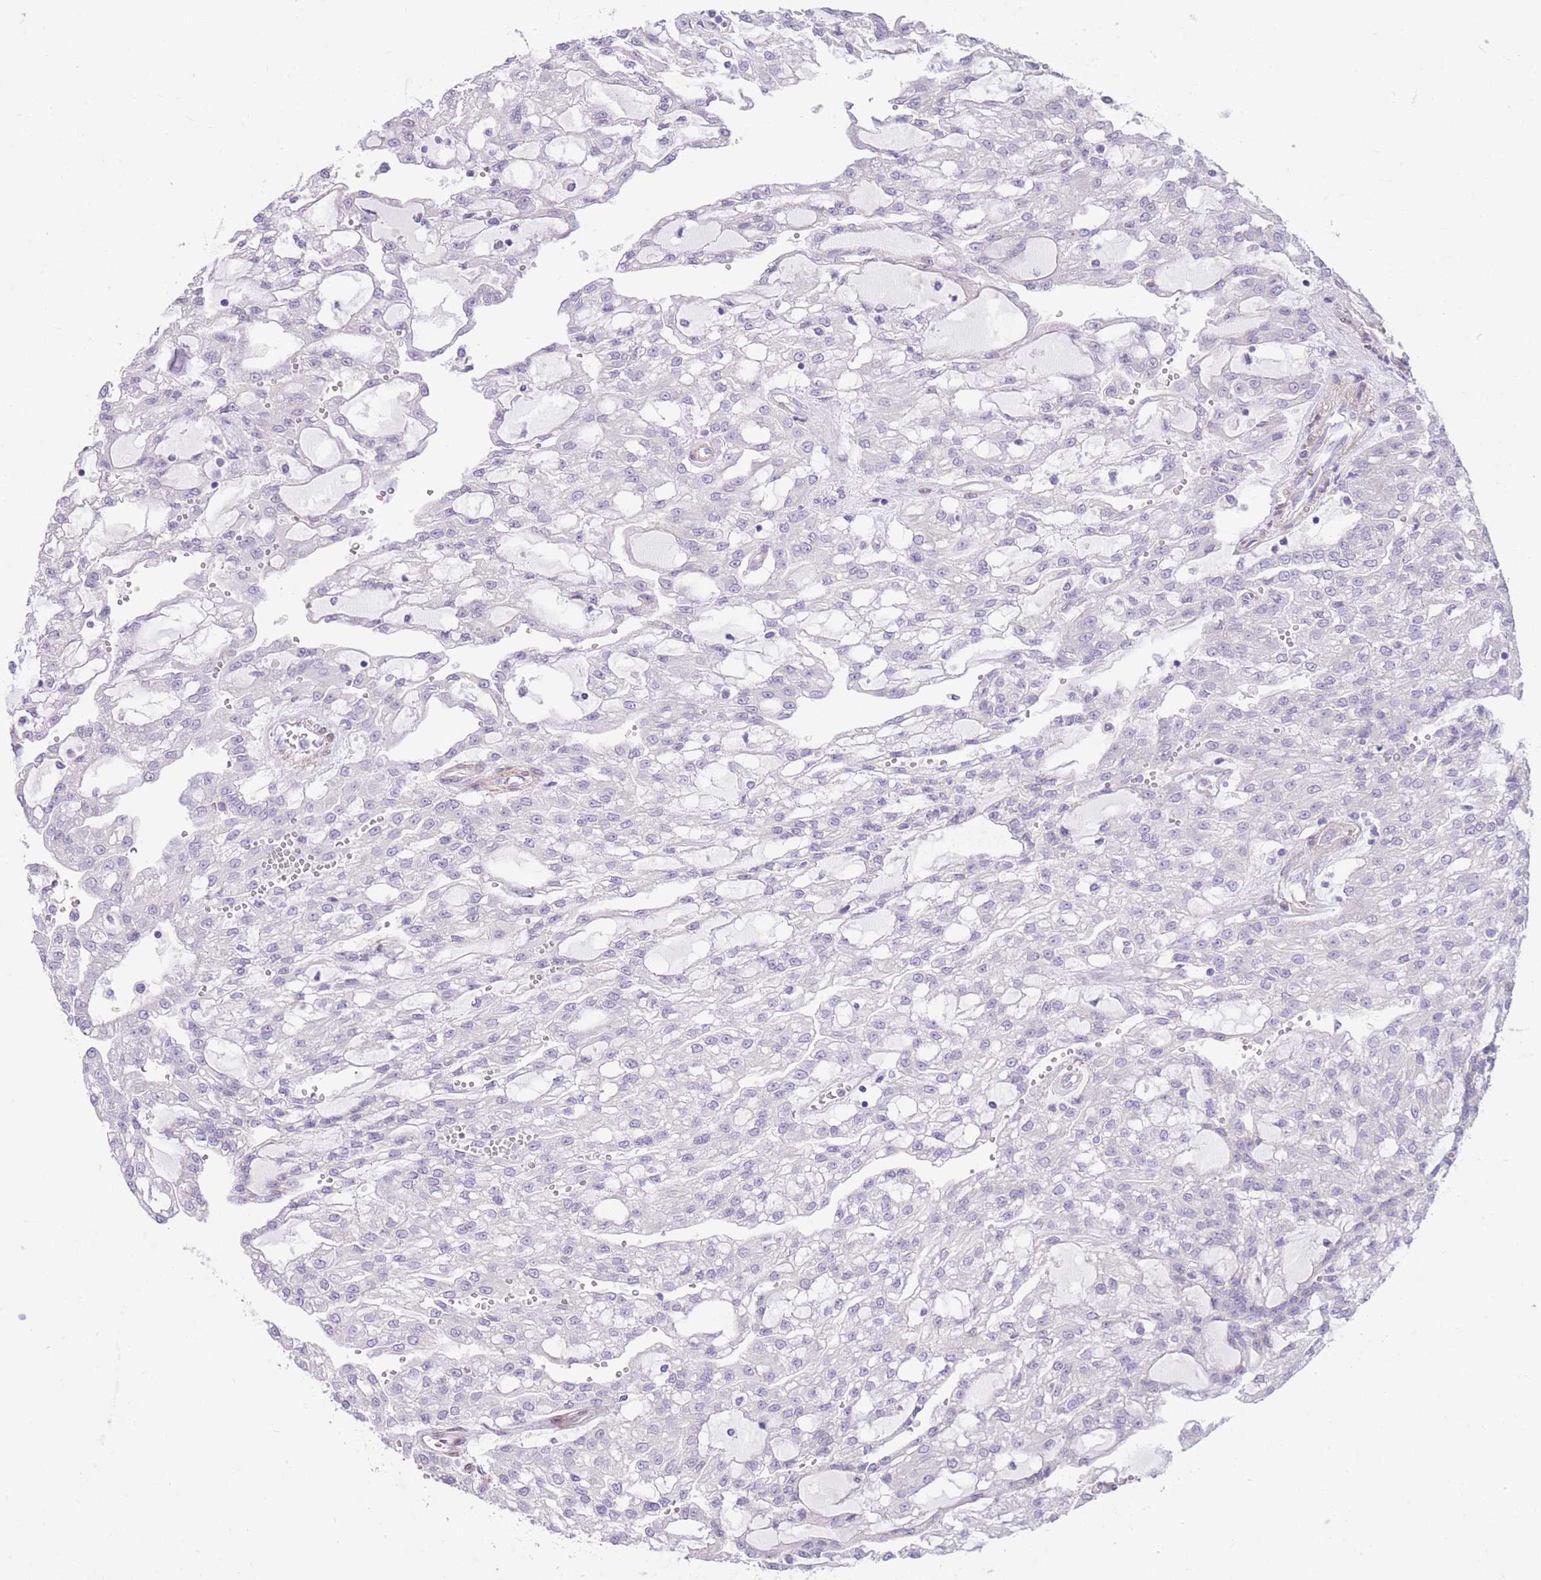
{"staining": {"intensity": "negative", "quantity": "none", "location": "none"}, "tissue": "renal cancer", "cell_type": "Tumor cells", "image_type": "cancer", "snomed": [{"axis": "morphology", "description": "Adenocarcinoma, NOS"}, {"axis": "topography", "description": "Kidney"}], "caption": "An image of human renal adenocarcinoma is negative for staining in tumor cells.", "gene": "OR11H12", "patient": {"sex": "male", "age": 63}}